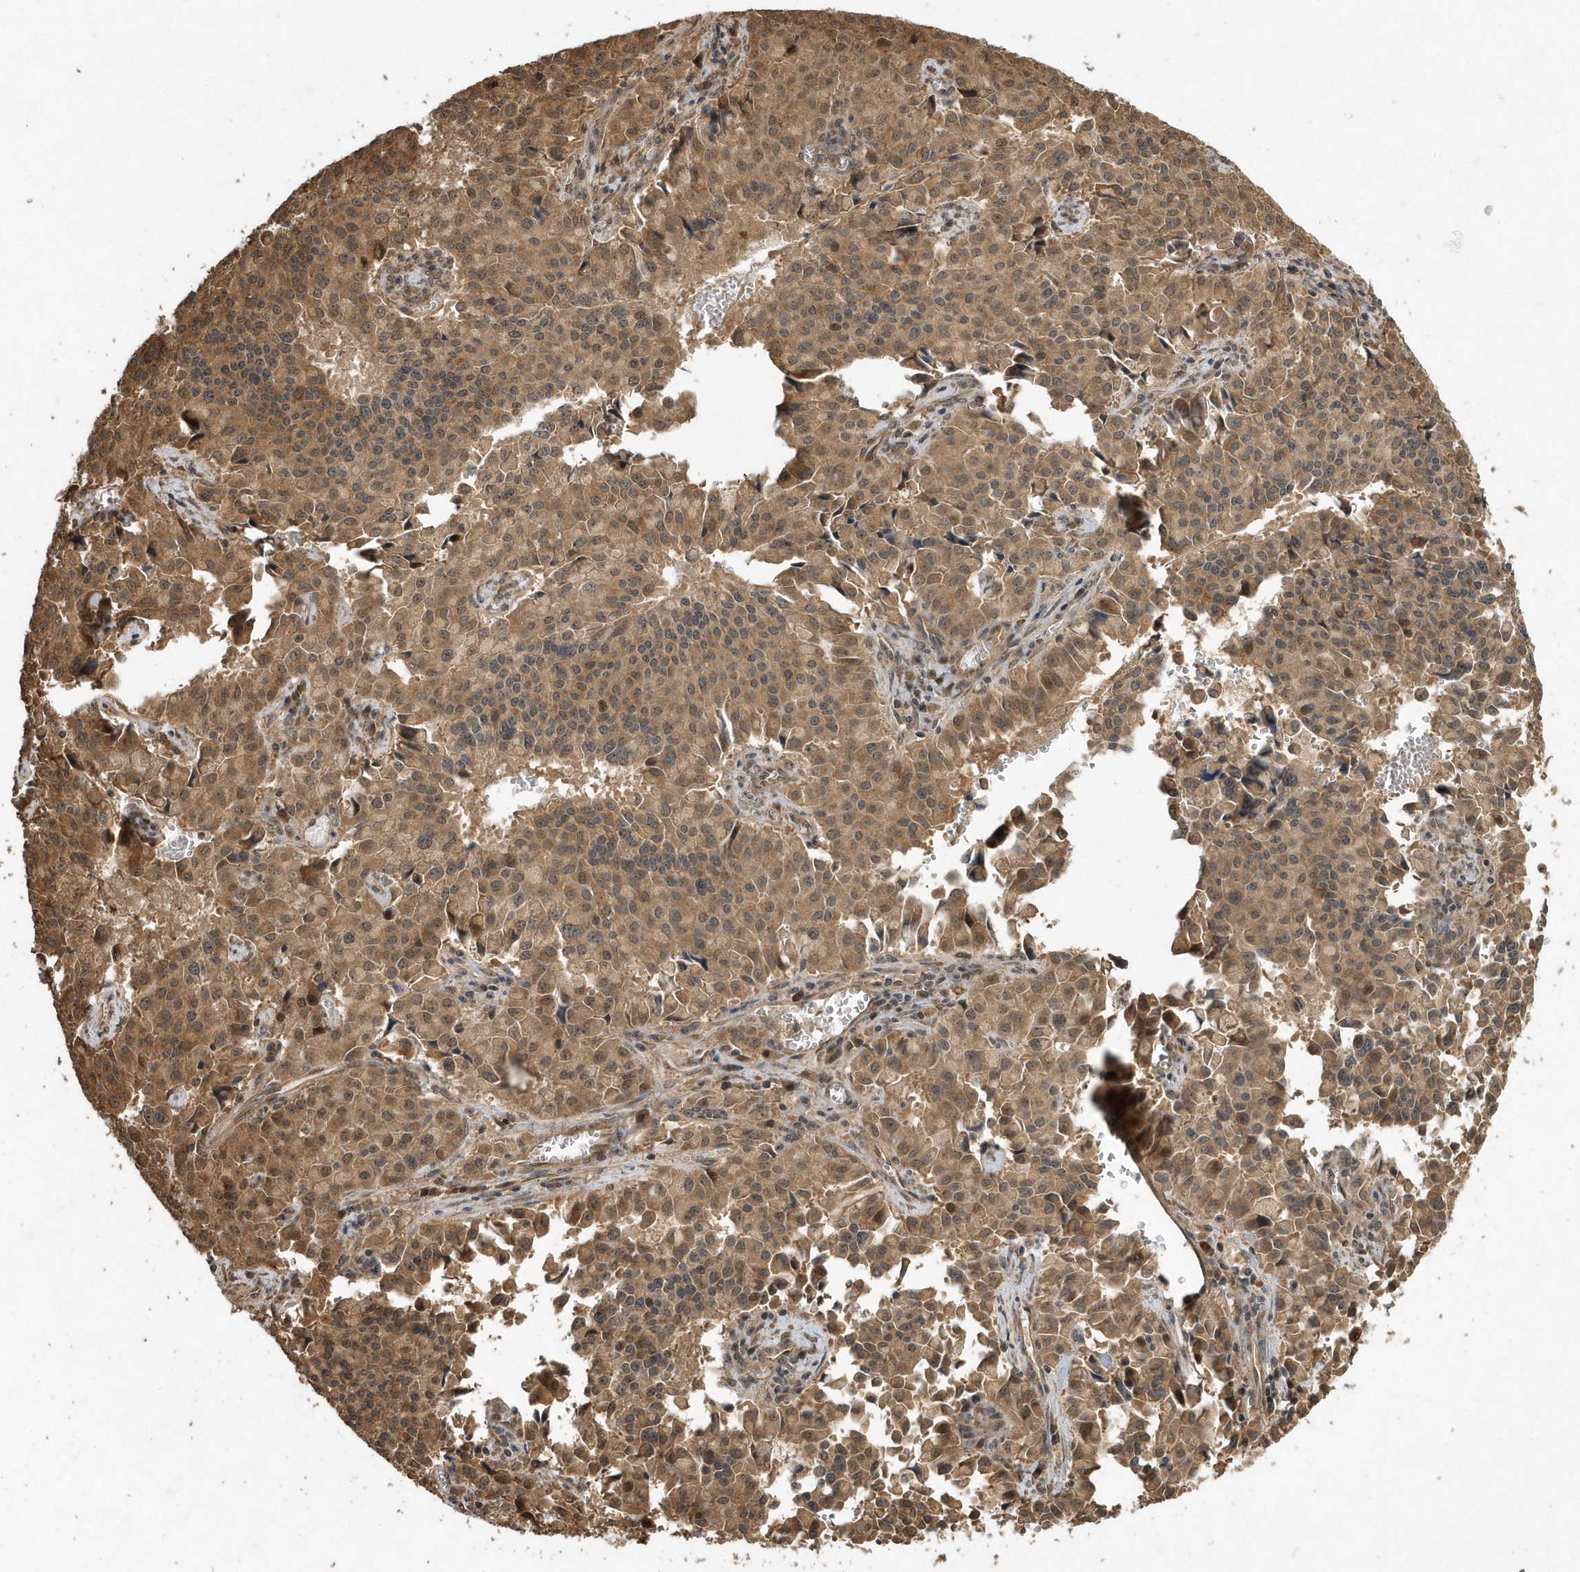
{"staining": {"intensity": "moderate", "quantity": ">75%", "location": "cytoplasmic/membranous"}, "tissue": "pancreatic cancer", "cell_type": "Tumor cells", "image_type": "cancer", "snomed": [{"axis": "morphology", "description": "Adenocarcinoma, NOS"}, {"axis": "topography", "description": "Pancreas"}], "caption": "Moderate cytoplasmic/membranous positivity for a protein is present in approximately >75% of tumor cells of pancreatic adenocarcinoma using IHC.", "gene": "WASHC5", "patient": {"sex": "male", "age": 65}}